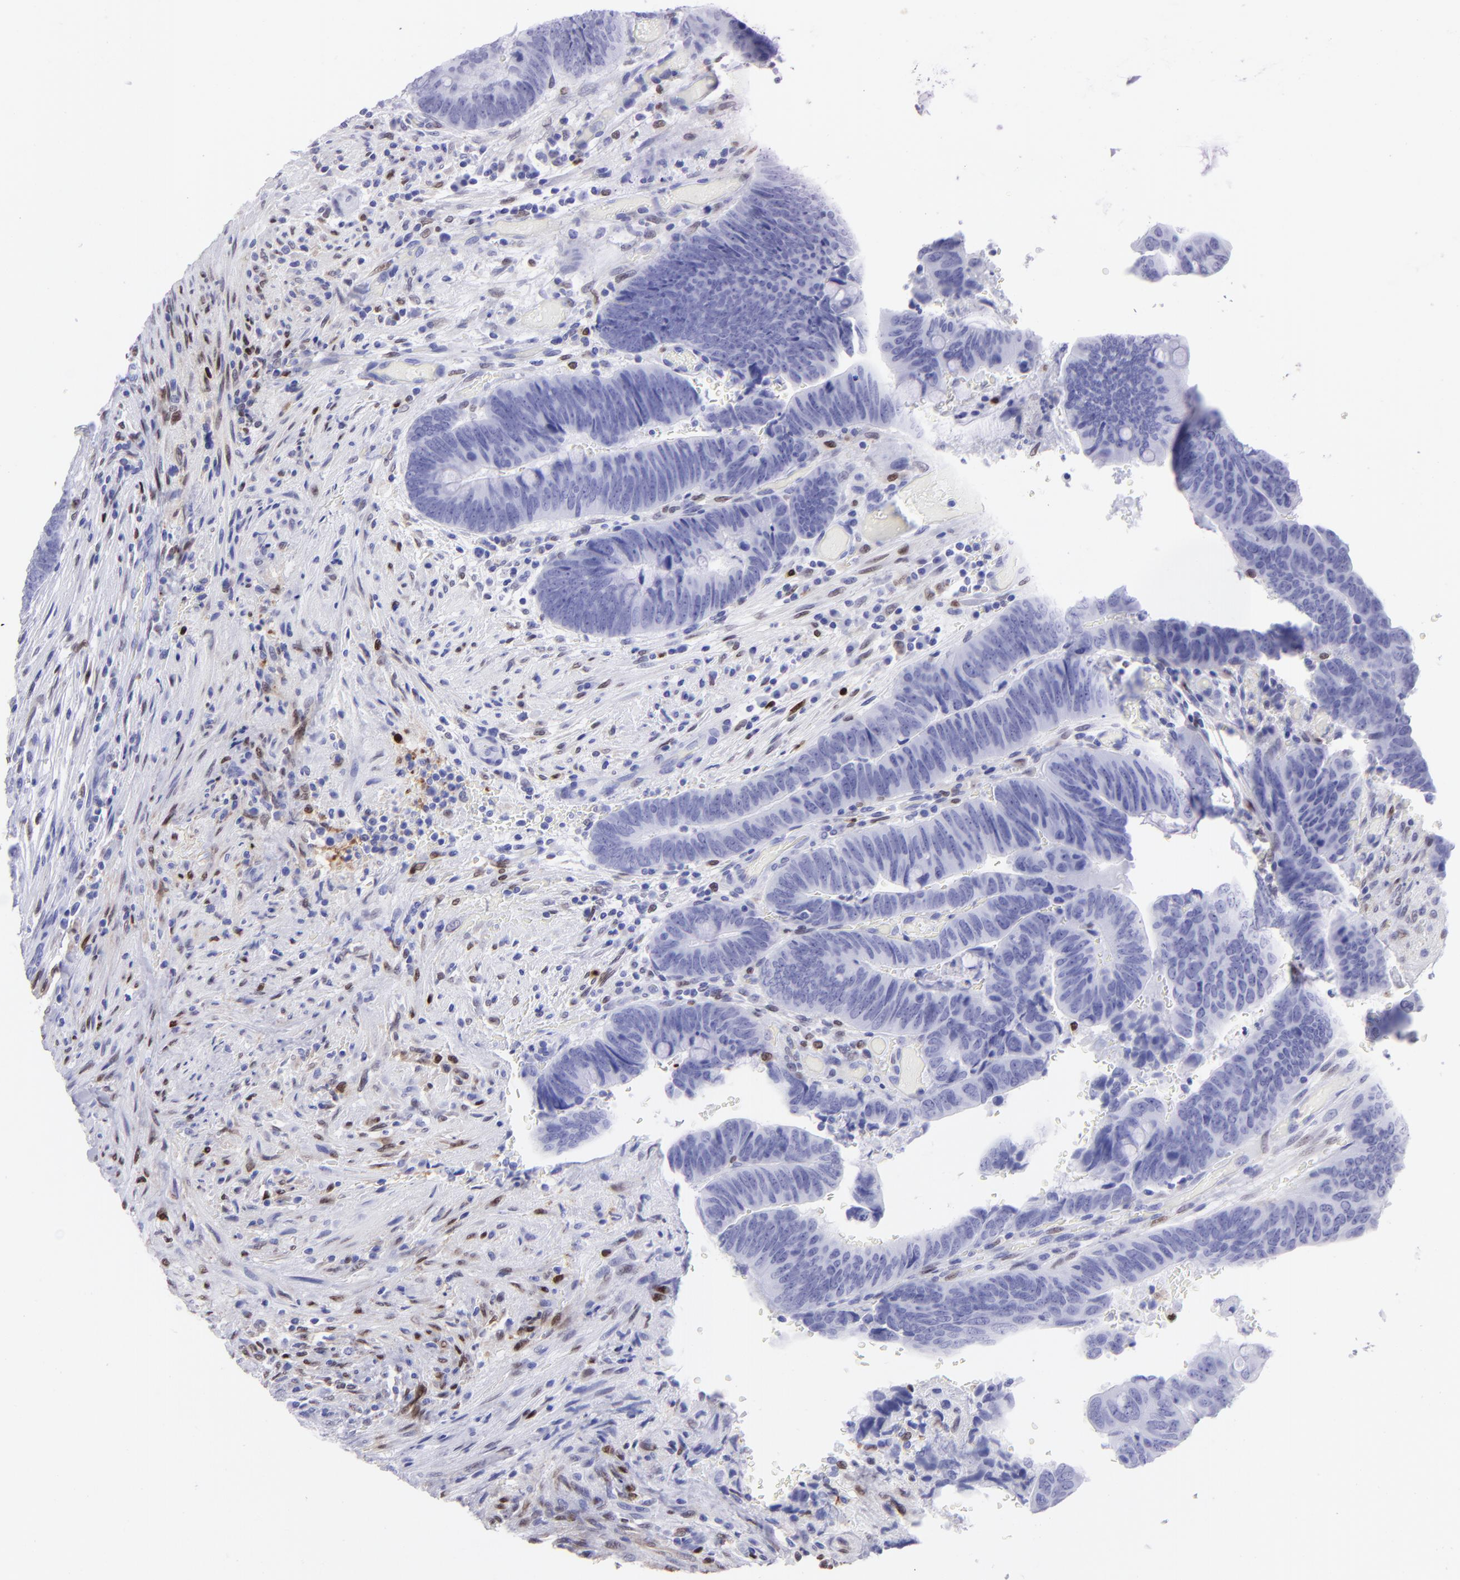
{"staining": {"intensity": "negative", "quantity": "none", "location": "none"}, "tissue": "colorectal cancer", "cell_type": "Tumor cells", "image_type": "cancer", "snomed": [{"axis": "morphology", "description": "Normal tissue, NOS"}, {"axis": "morphology", "description": "Adenocarcinoma, NOS"}, {"axis": "topography", "description": "Rectum"}], "caption": "DAB (3,3'-diaminobenzidine) immunohistochemical staining of colorectal cancer (adenocarcinoma) demonstrates no significant expression in tumor cells.", "gene": "MITF", "patient": {"sex": "male", "age": 92}}